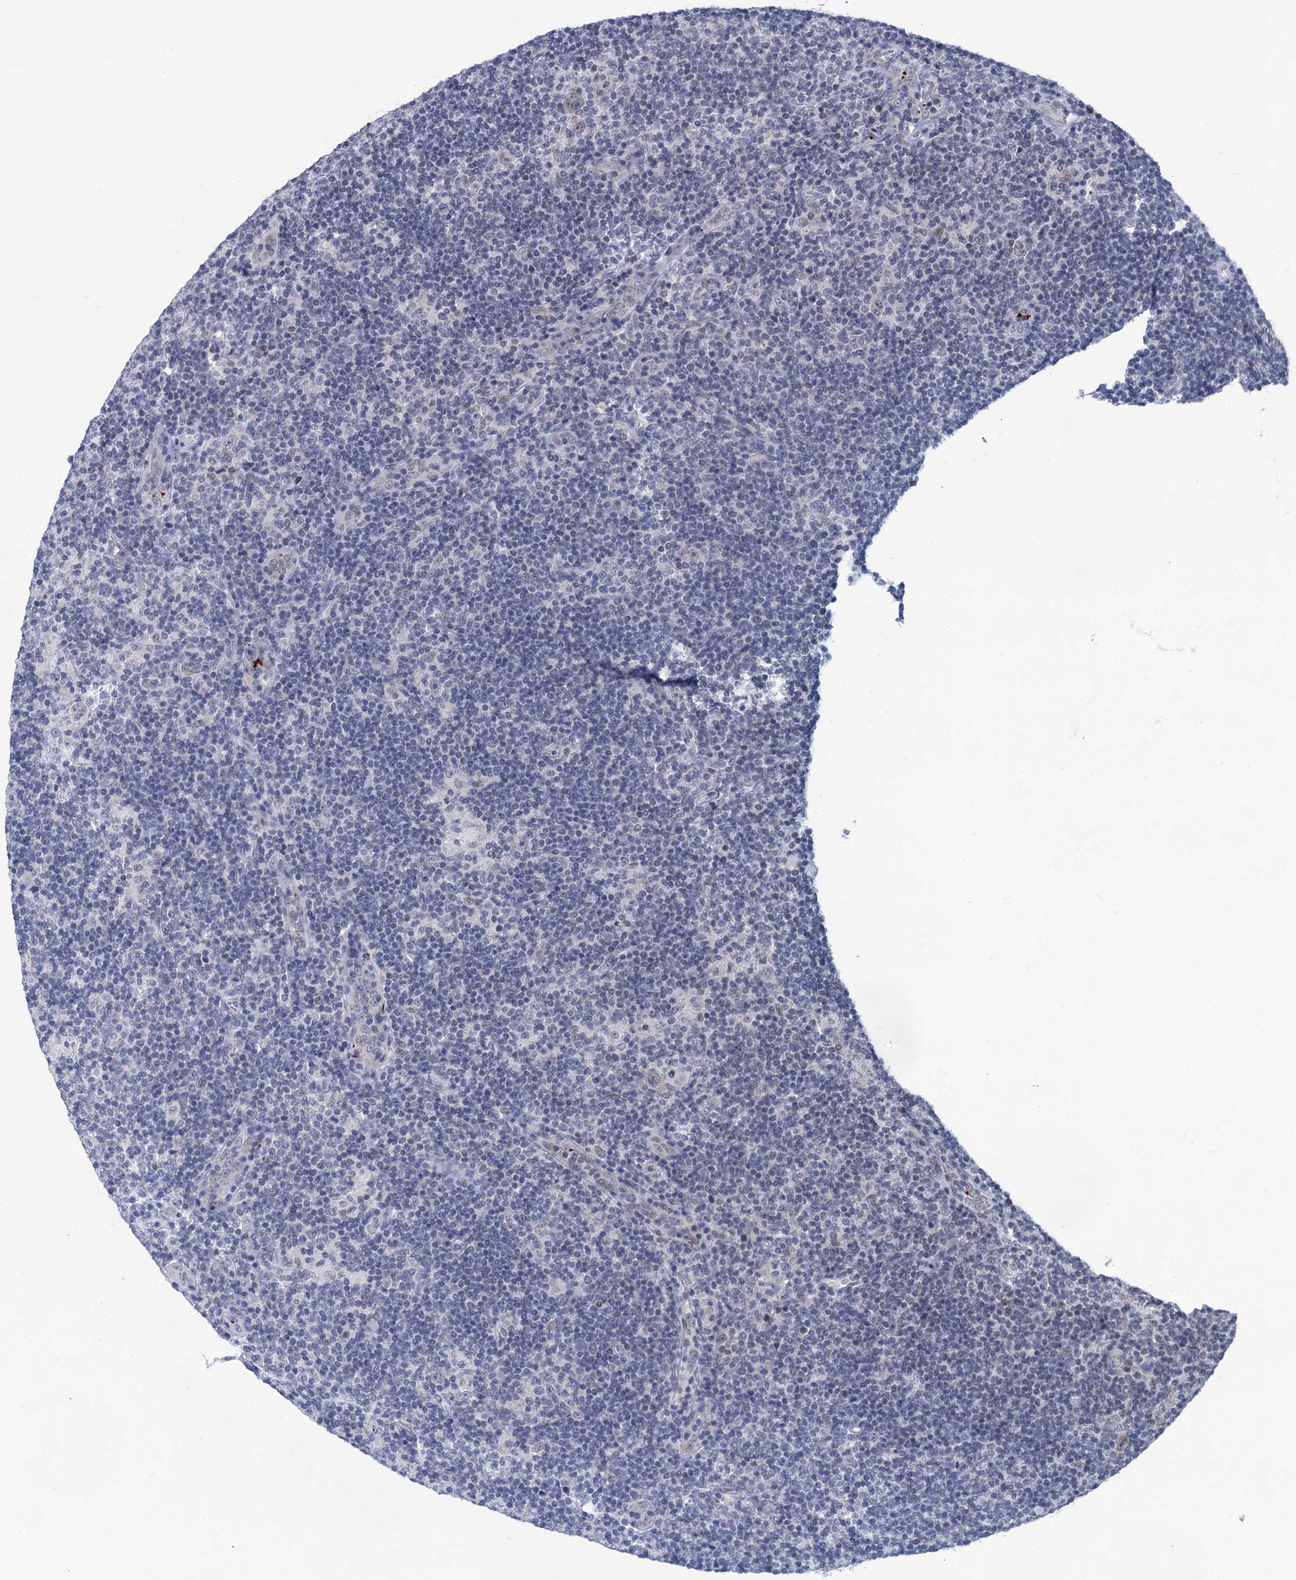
{"staining": {"intensity": "negative", "quantity": "none", "location": "none"}, "tissue": "lymphoma", "cell_type": "Tumor cells", "image_type": "cancer", "snomed": [{"axis": "morphology", "description": "Hodgkin's disease, NOS"}, {"axis": "topography", "description": "Lymph node"}], "caption": "This is an IHC image of human lymphoma. There is no expression in tumor cells.", "gene": "MON2", "patient": {"sex": "female", "age": 57}}